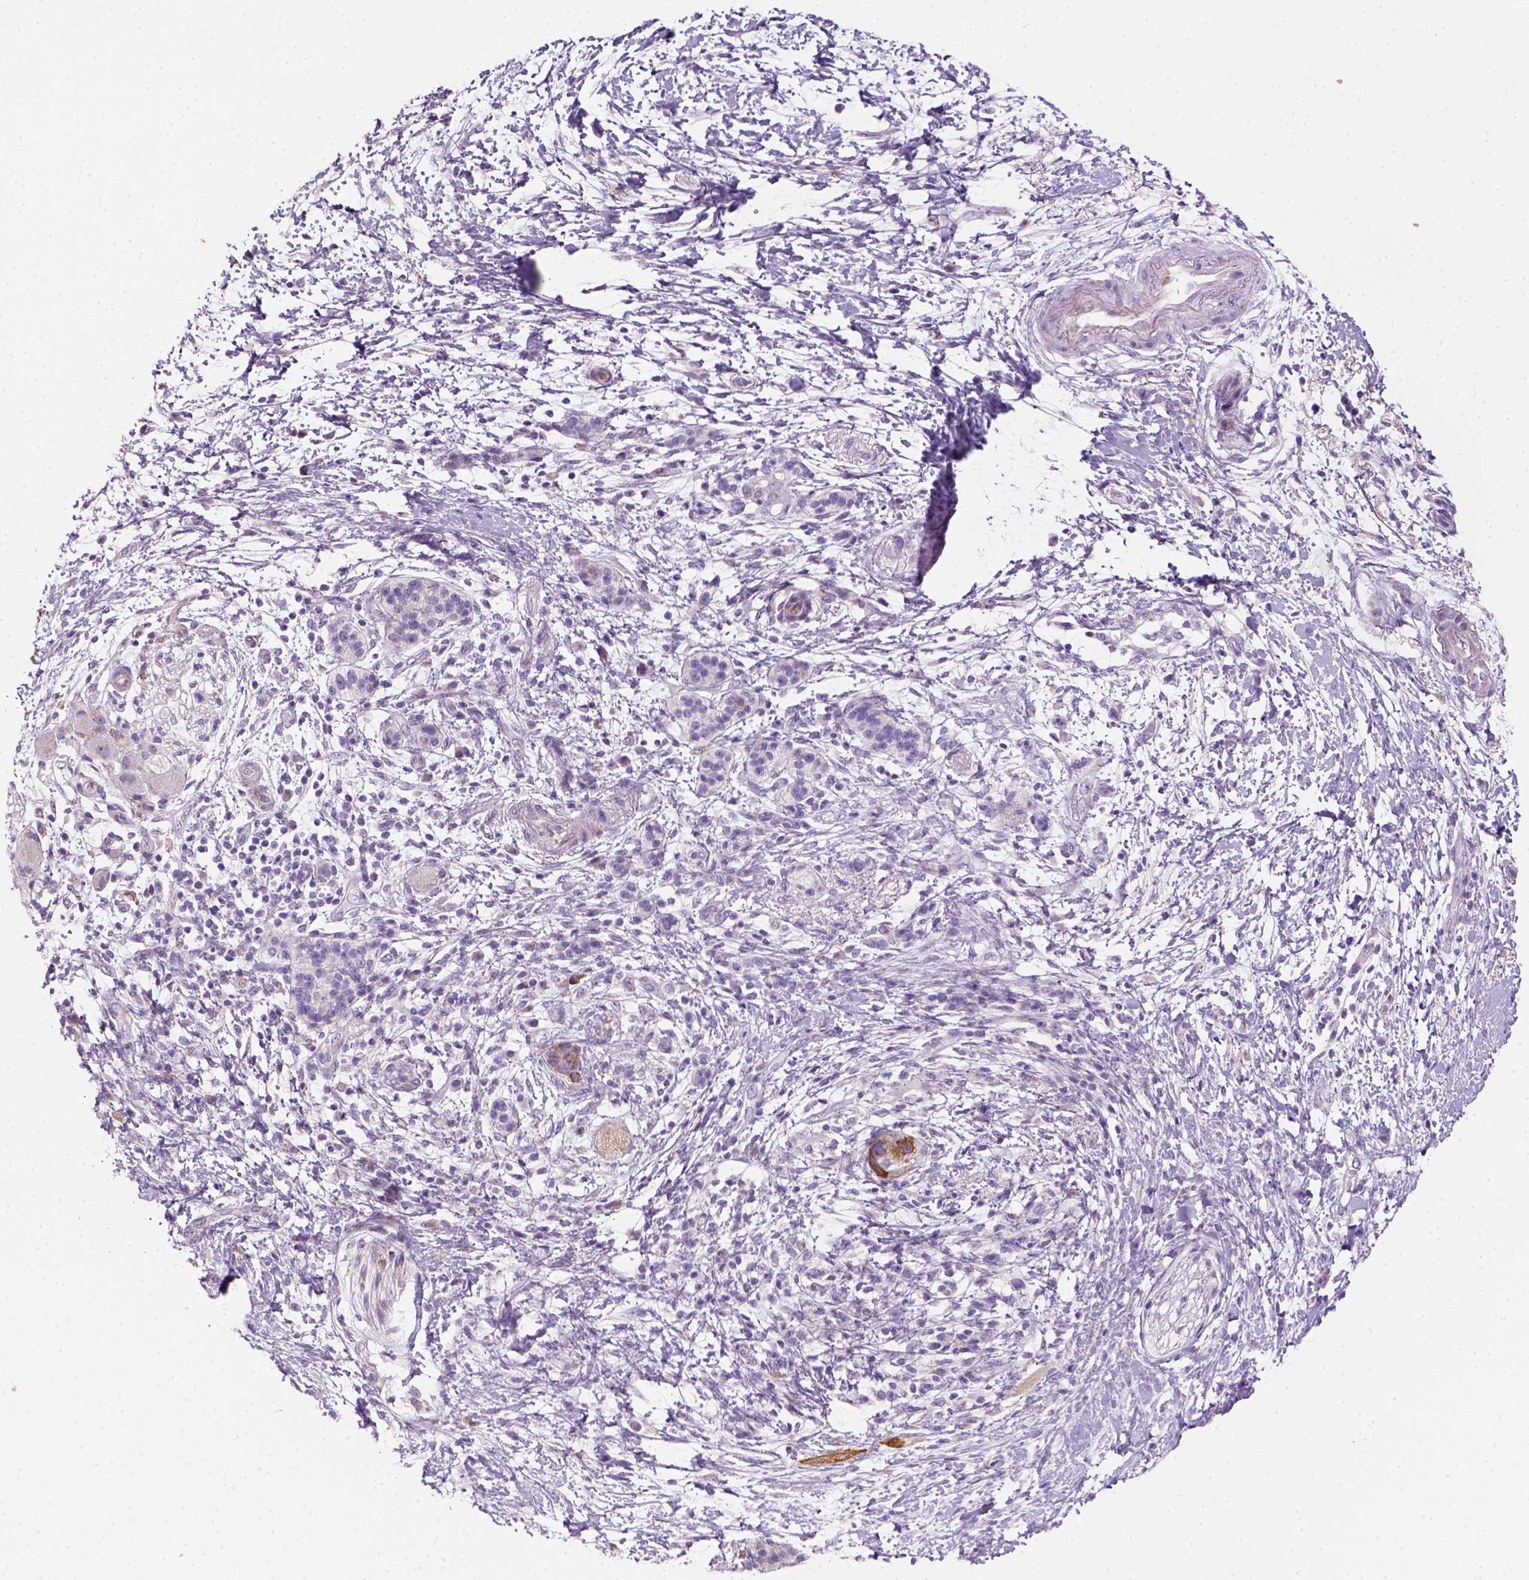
{"staining": {"intensity": "negative", "quantity": "none", "location": "none"}, "tissue": "pancreatic cancer", "cell_type": "Tumor cells", "image_type": "cancer", "snomed": [{"axis": "morphology", "description": "Adenocarcinoma, NOS"}, {"axis": "topography", "description": "Pancreas"}], "caption": "The histopathology image demonstrates no significant positivity in tumor cells of pancreatic cancer.", "gene": "CES2", "patient": {"sex": "female", "age": 72}}